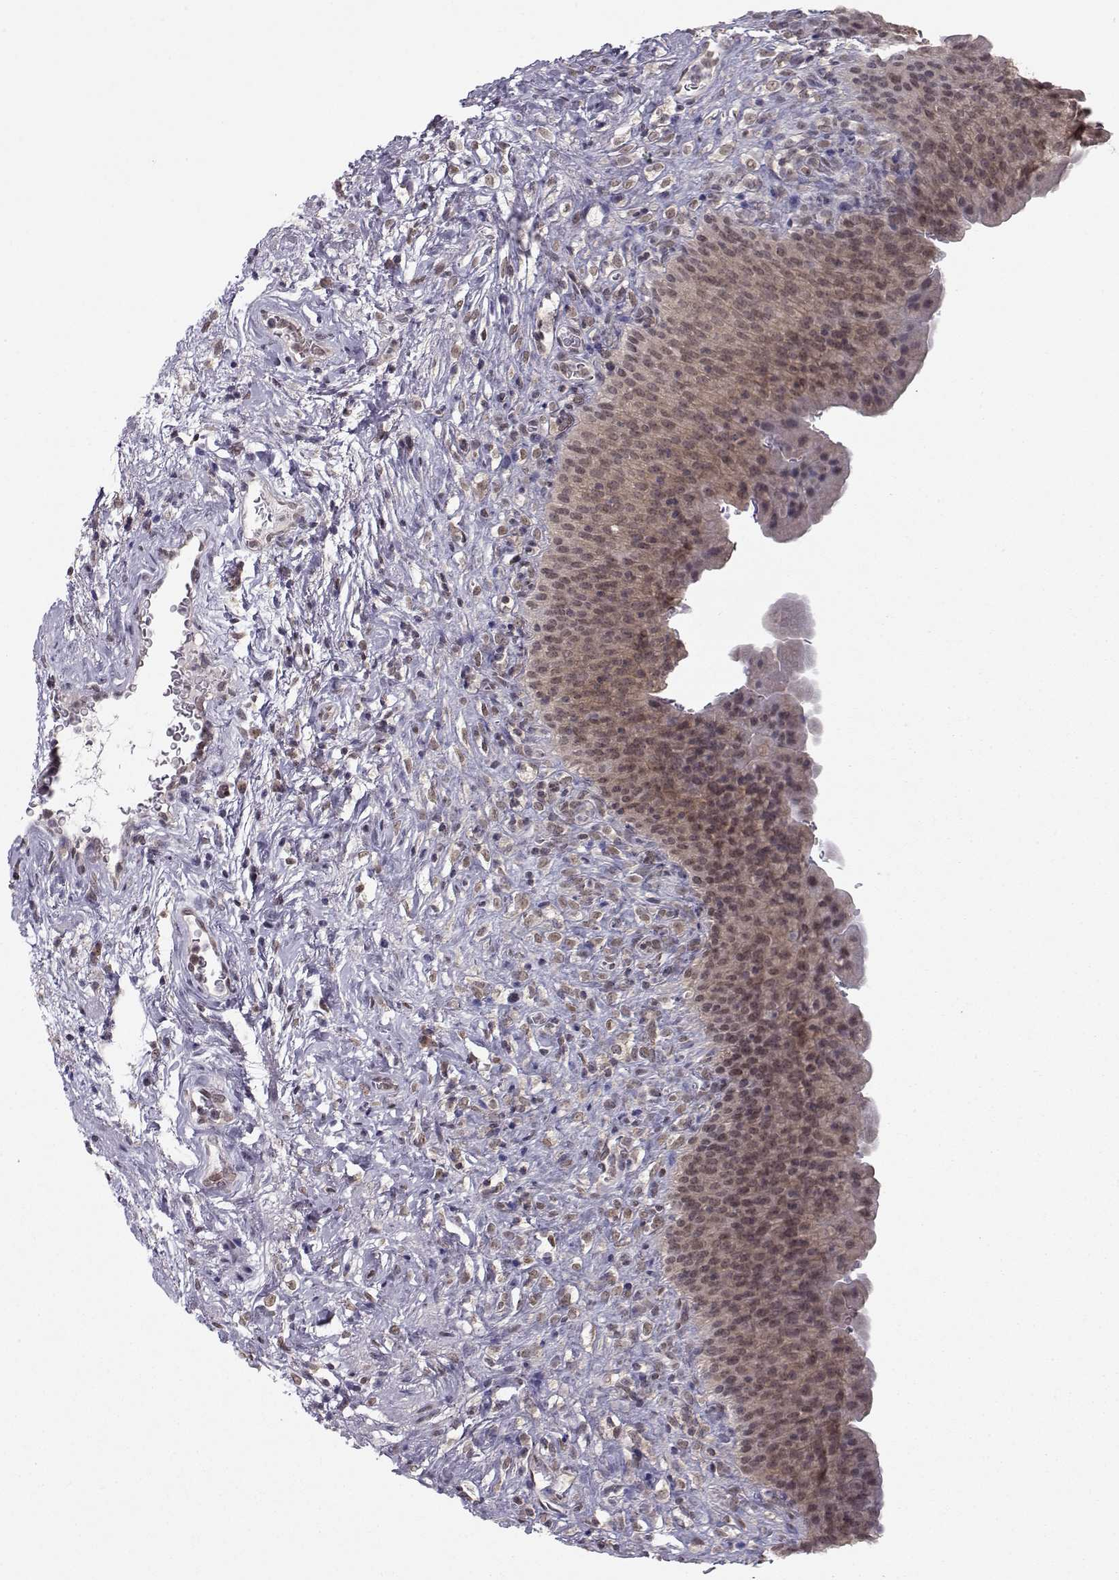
{"staining": {"intensity": "moderate", "quantity": ">75%", "location": "cytoplasmic/membranous"}, "tissue": "urinary bladder", "cell_type": "Urothelial cells", "image_type": "normal", "snomed": [{"axis": "morphology", "description": "Normal tissue, NOS"}, {"axis": "topography", "description": "Urinary bladder"}], "caption": "A medium amount of moderate cytoplasmic/membranous expression is appreciated in approximately >75% of urothelial cells in unremarkable urinary bladder.", "gene": "KIF13B", "patient": {"sex": "male", "age": 76}}